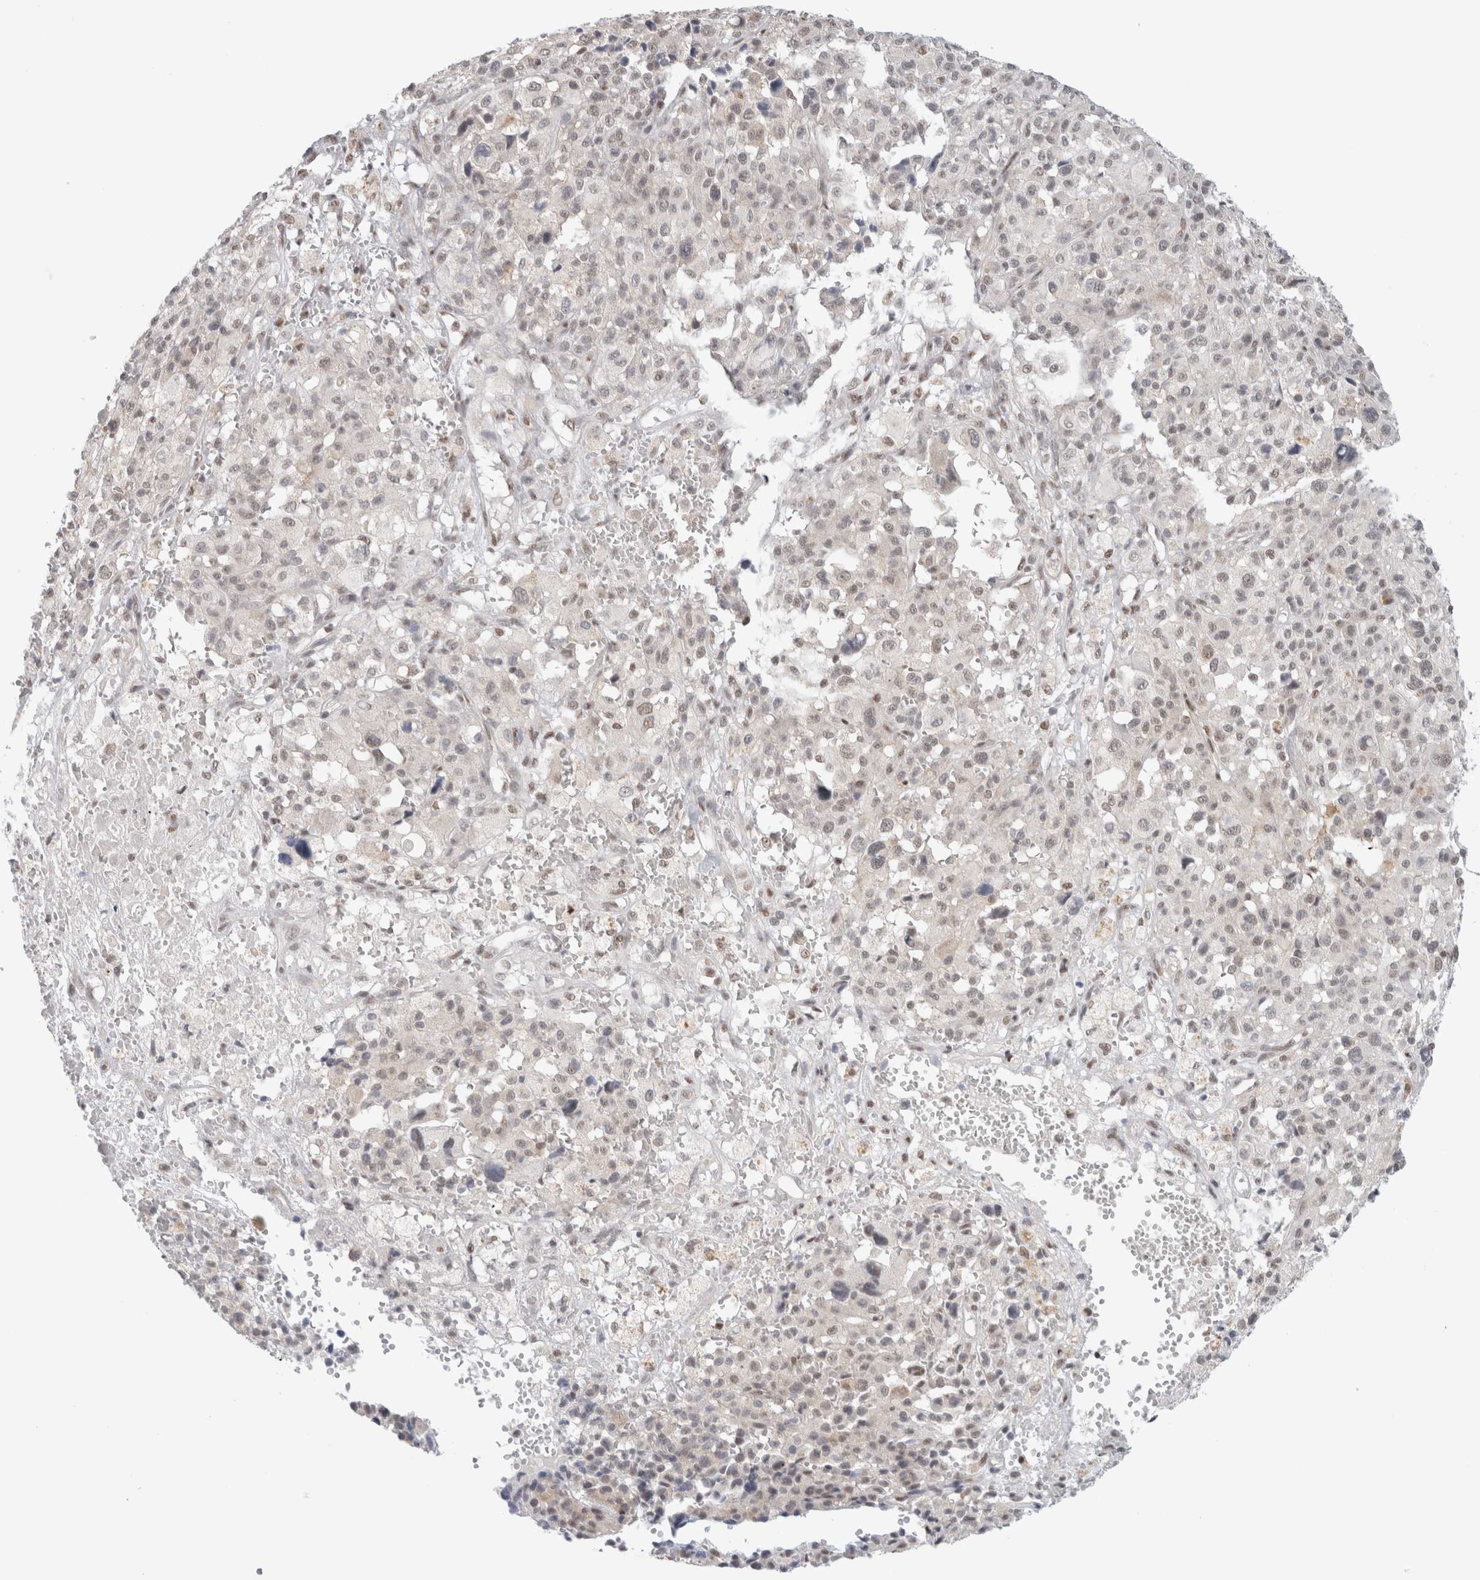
{"staining": {"intensity": "weak", "quantity": "<25%", "location": "nuclear"}, "tissue": "melanoma", "cell_type": "Tumor cells", "image_type": "cancer", "snomed": [{"axis": "morphology", "description": "Malignant melanoma, Metastatic site"}, {"axis": "topography", "description": "Skin"}], "caption": "DAB (3,3'-diaminobenzidine) immunohistochemical staining of malignant melanoma (metastatic site) exhibits no significant staining in tumor cells.", "gene": "TRMT12", "patient": {"sex": "female", "age": 74}}